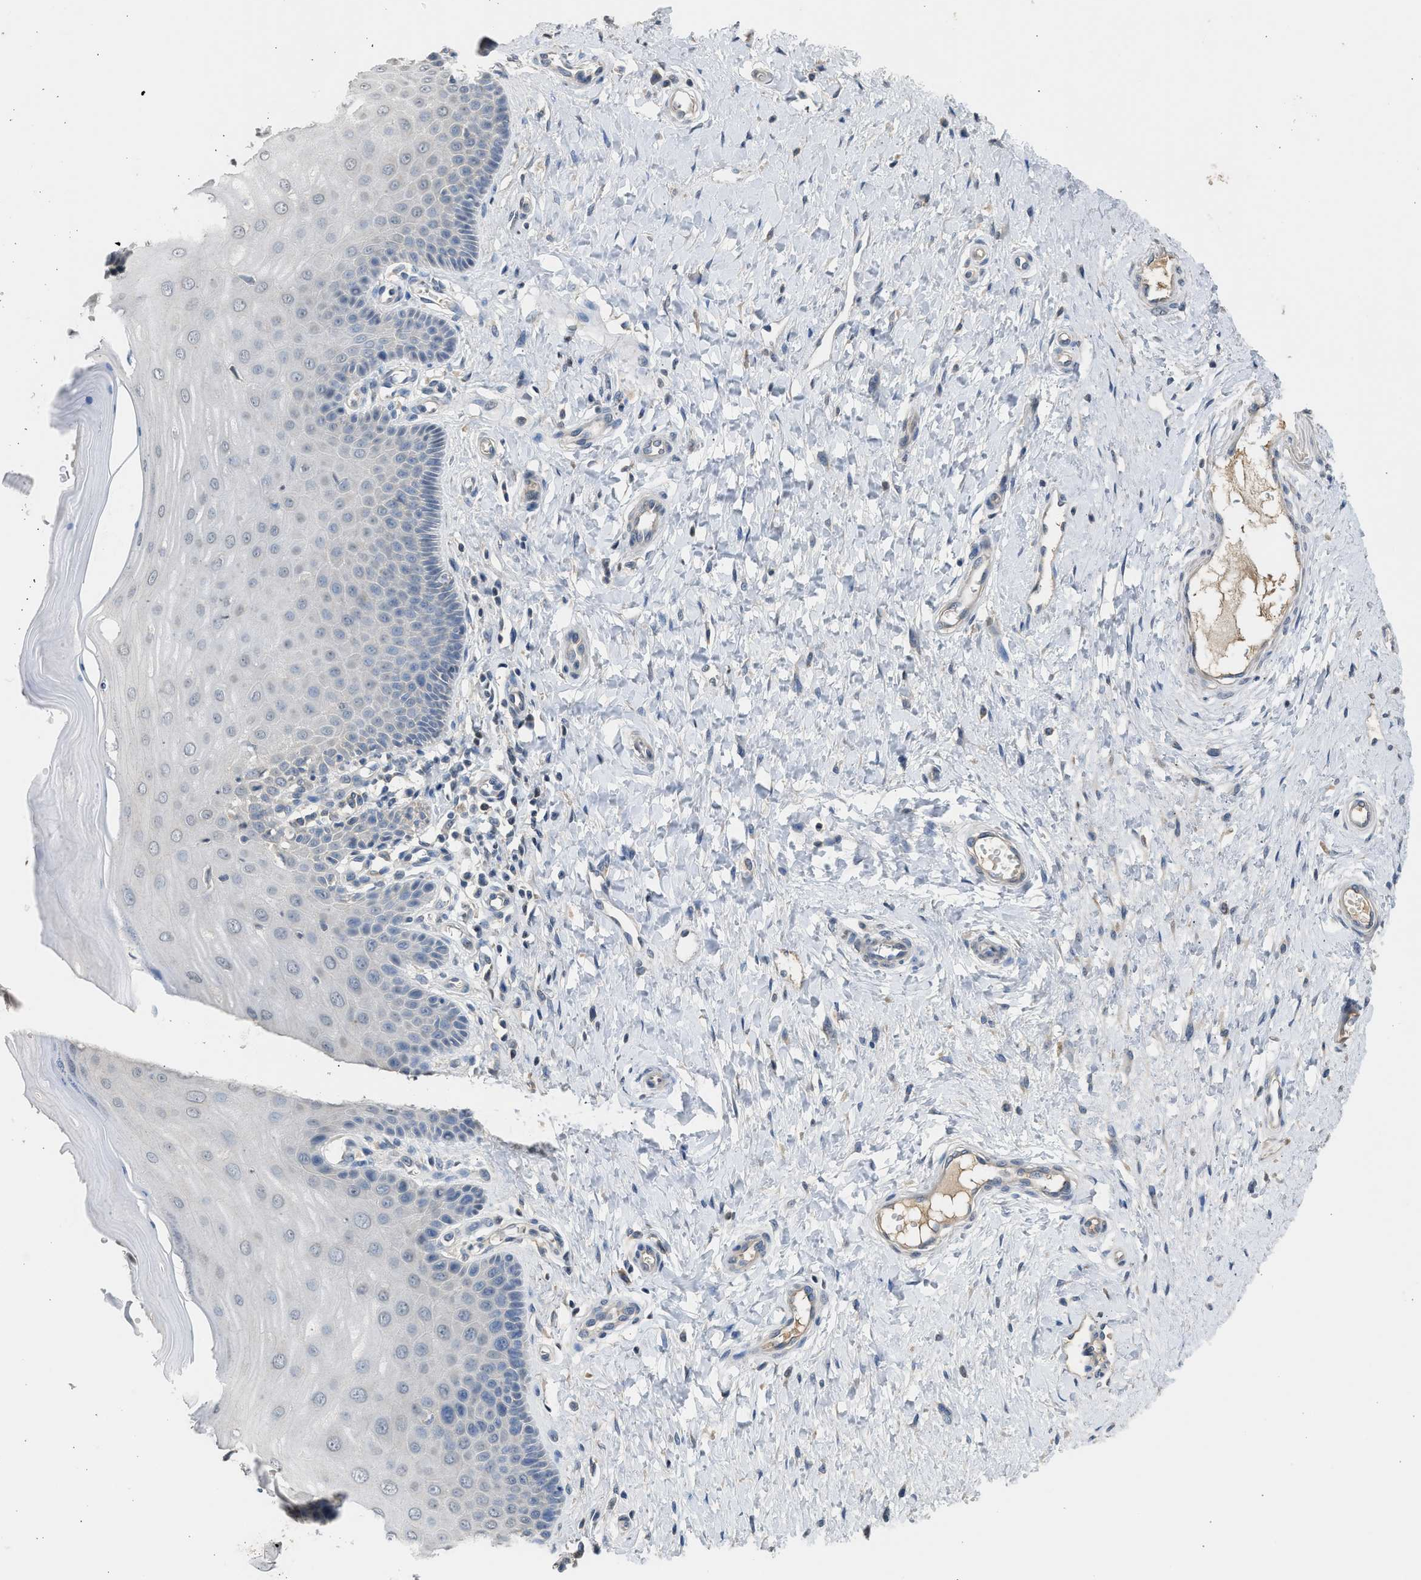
{"staining": {"intensity": "negative", "quantity": "none", "location": "none"}, "tissue": "cervix", "cell_type": "Glandular cells", "image_type": "normal", "snomed": [{"axis": "morphology", "description": "Normal tissue, NOS"}, {"axis": "topography", "description": "Cervix"}], "caption": "Cervix stained for a protein using immunohistochemistry displays no expression glandular cells.", "gene": "SULT2A1", "patient": {"sex": "female", "age": 55}}